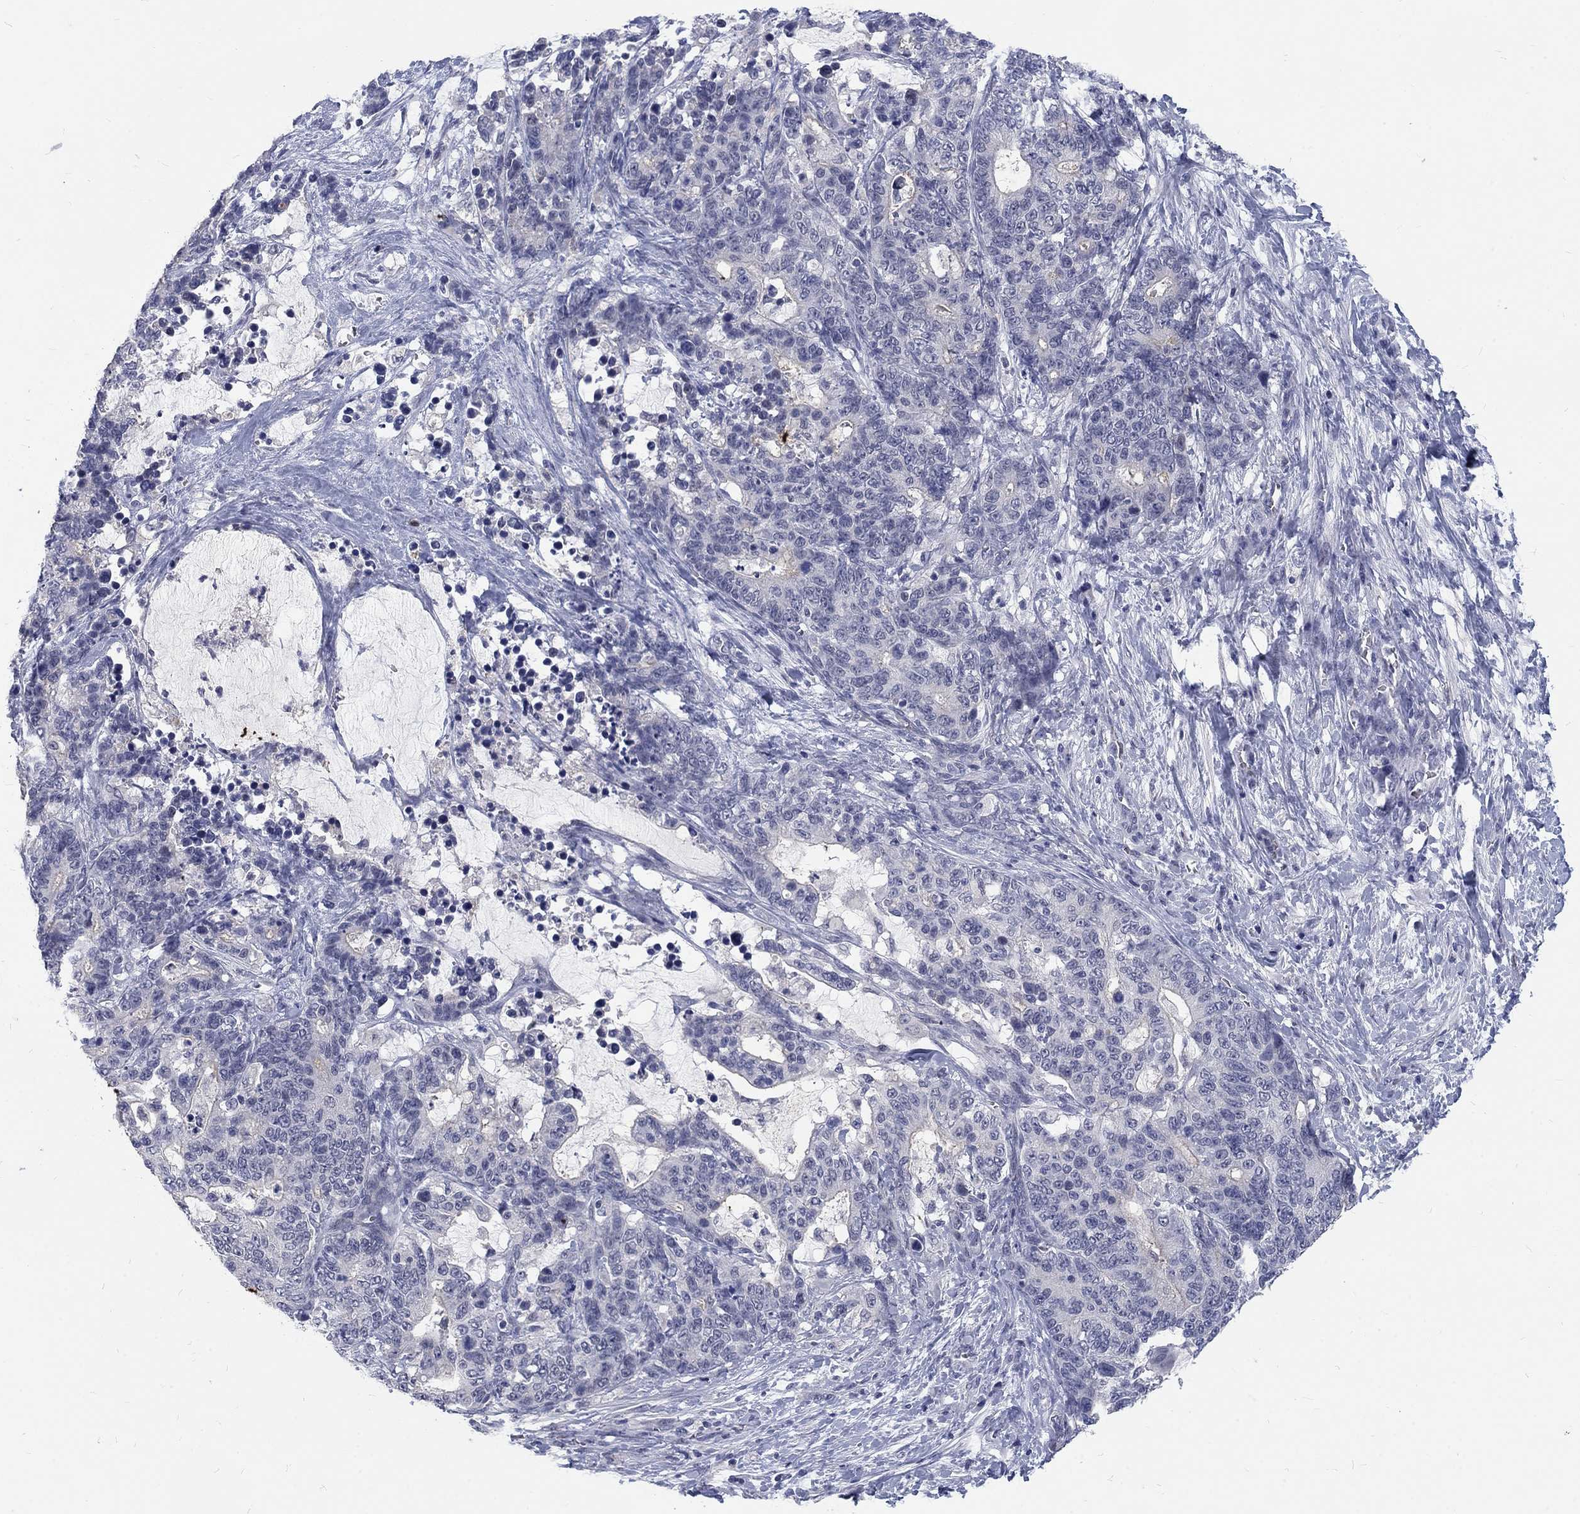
{"staining": {"intensity": "negative", "quantity": "none", "location": "none"}, "tissue": "stomach cancer", "cell_type": "Tumor cells", "image_type": "cancer", "snomed": [{"axis": "morphology", "description": "Normal tissue, NOS"}, {"axis": "morphology", "description": "Adenocarcinoma, NOS"}, {"axis": "topography", "description": "Stomach"}], "caption": "The IHC photomicrograph has no significant expression in tumor cells of stomach adenocarcinoma tissue. (DAB (3,3'-diaminobenzidine) IHC visualized using brightfield microscopy, high magnification).", "gene": "PHKA1", "patient": {"sex": "female", "age": 64}}